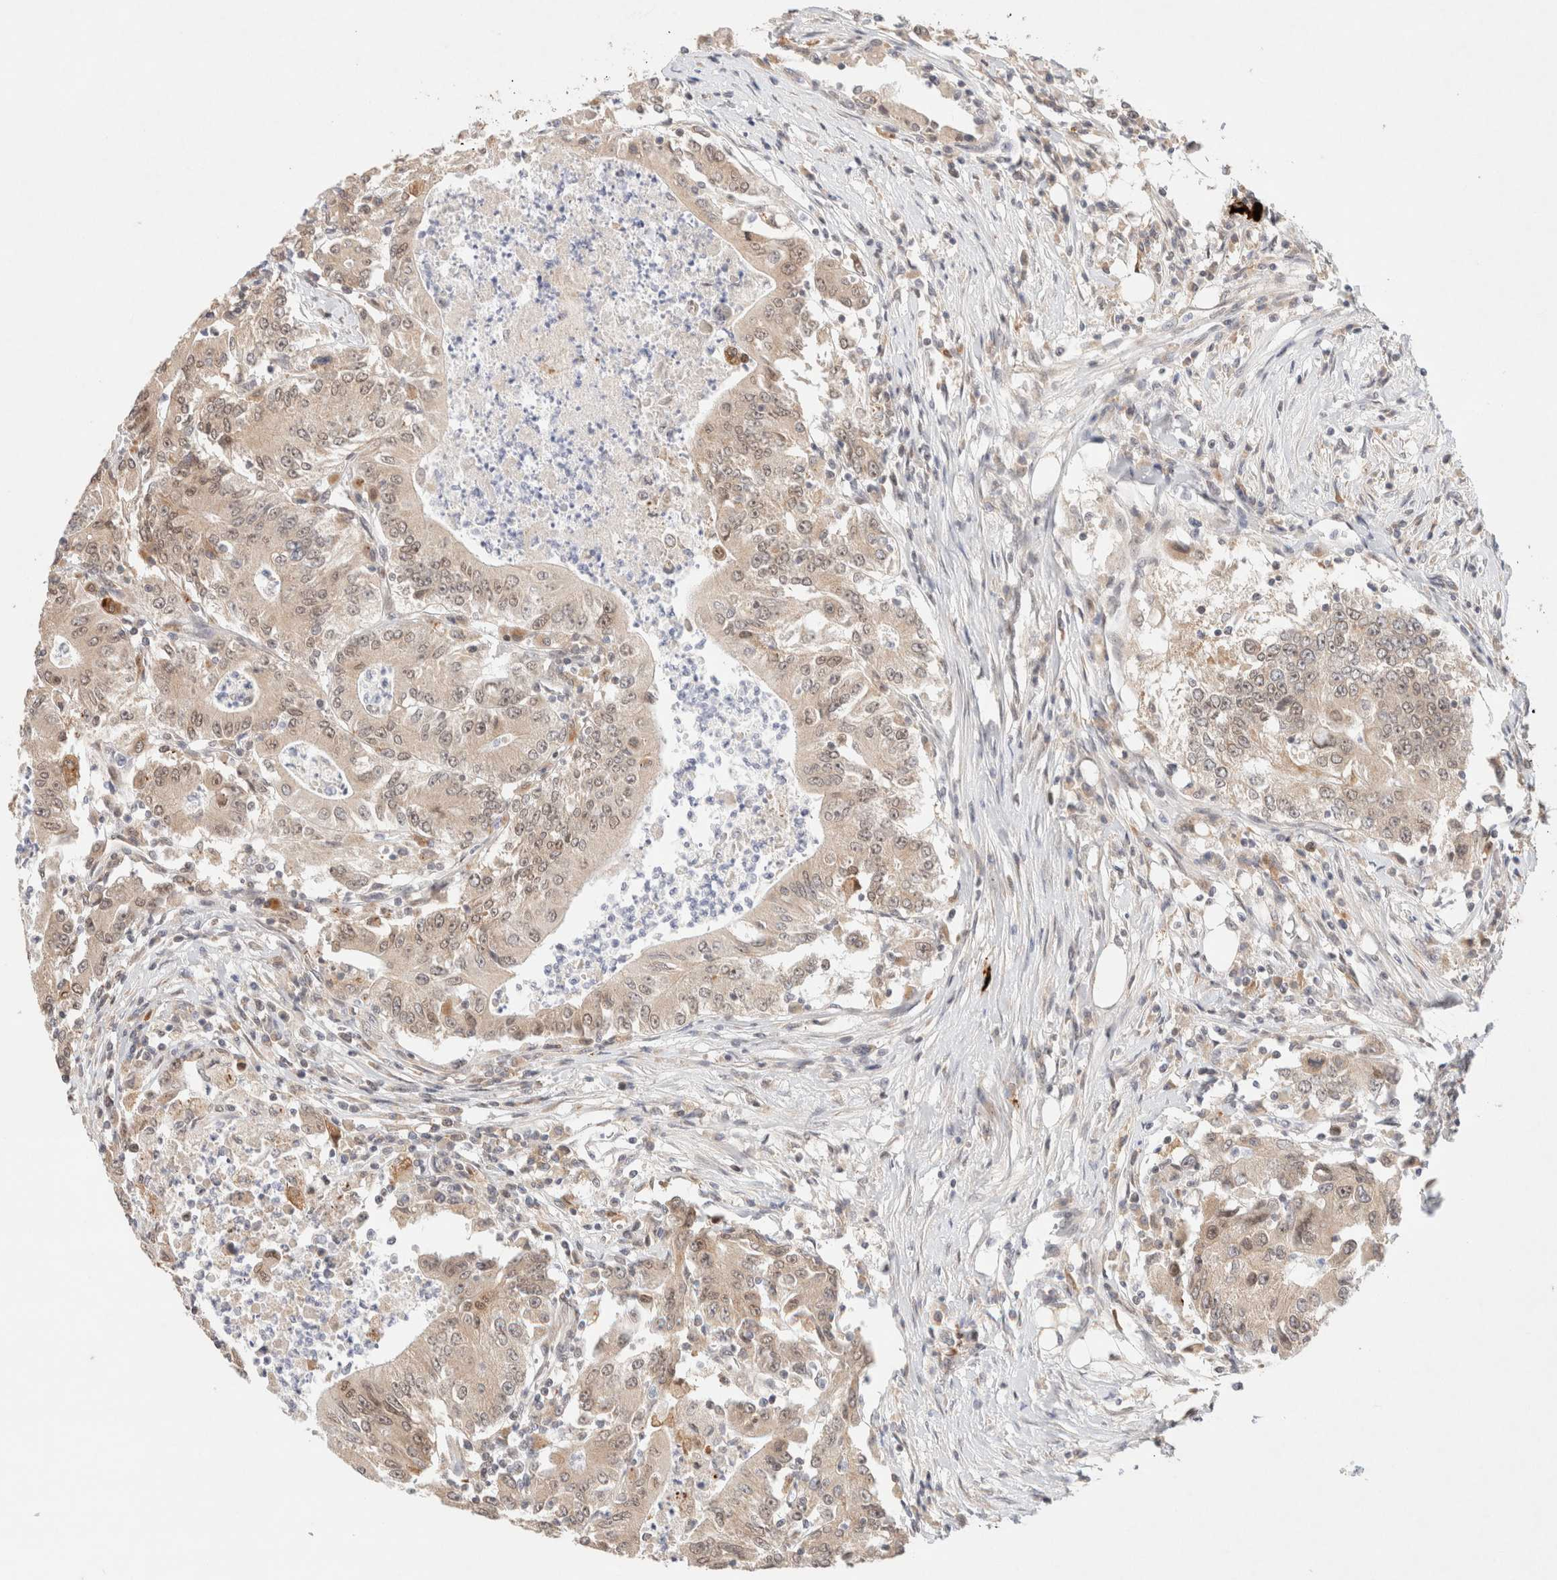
{"staining": {"intensity": "weak", "quantity": ">75%", "location": "cytoplasmic/membranous,nuclear"}, "tissue": "colorectal cancer", "cell_type": "Tumor cells", "image_type": "cancer", "snomed": [{"axis": "morphology", "description": "Adenocarcinoma, NOS"}, {"axis": "topography", "description": "Colon"}], "caption": "About >75% of tumor cells in adenocarcinoma (colorectal) display weak cytoplasmic/membranous and nuclear protein positivity as visualized by brown immunohistochemical staining.", "gene": "RRP15", "patient": {"sex": "female", "age": 77}}